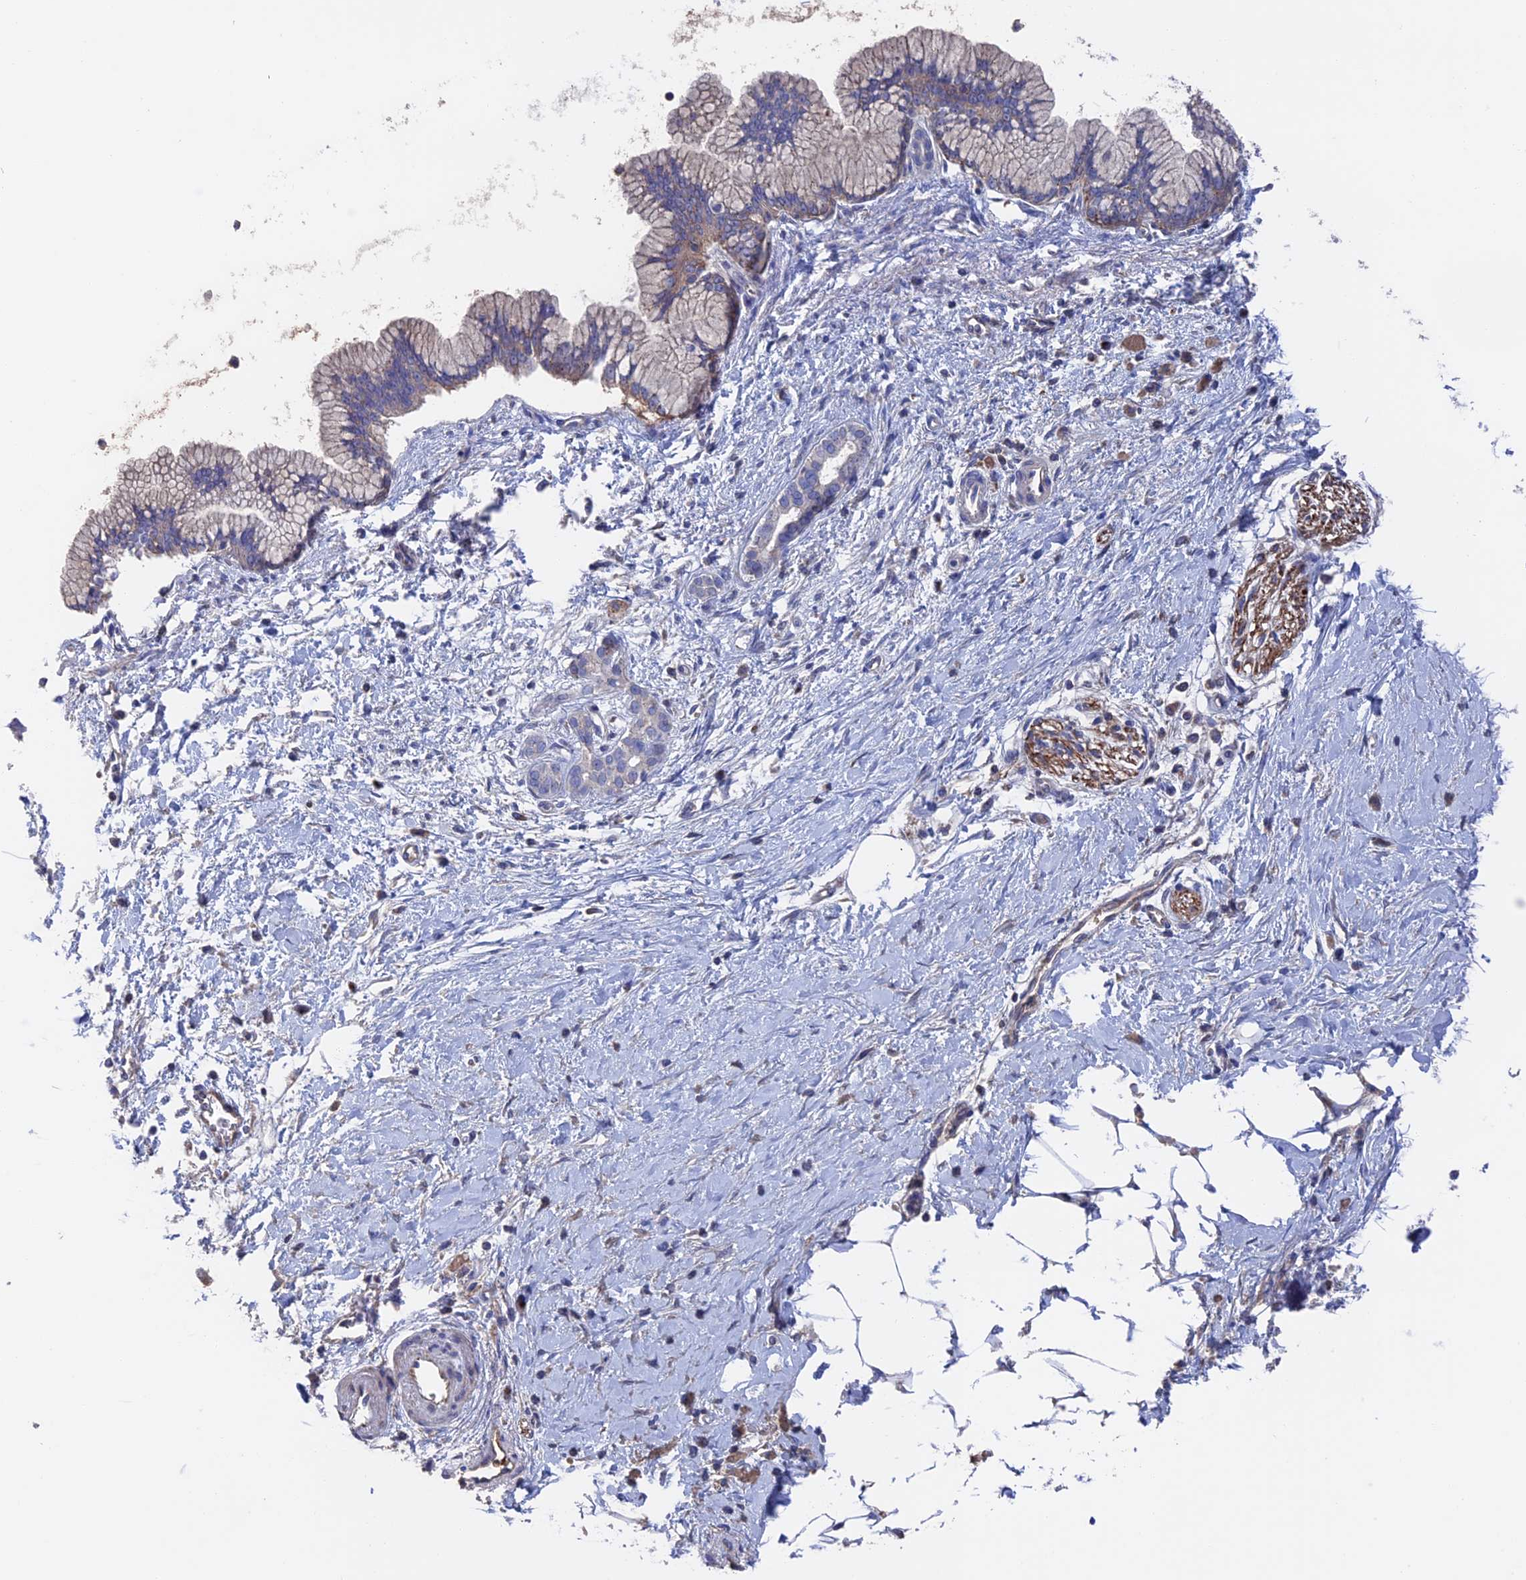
{"staining": {"intensity": "moderate", "quantity": "<25%", "location": "cytoplasmic/membranous"}, "tissue": "pancreatic cancer", "cell_type": "Tumor cells", "image_type": "cancer", "snomed": [{"axis": "morphology", "description": "Adenocarcinoma, NOS"}, {"axis": "topography", "description": "Pancreas"}], "caption": "Immunohistochemical staining of human pancreatic cancer (adenocarcinoma) shows low levels of moderate cytoplasmic/membranous protein expression in about <25% of tumor cells.", "gene": "HPF1", "patient": {"sex": "male", "age": 58}}